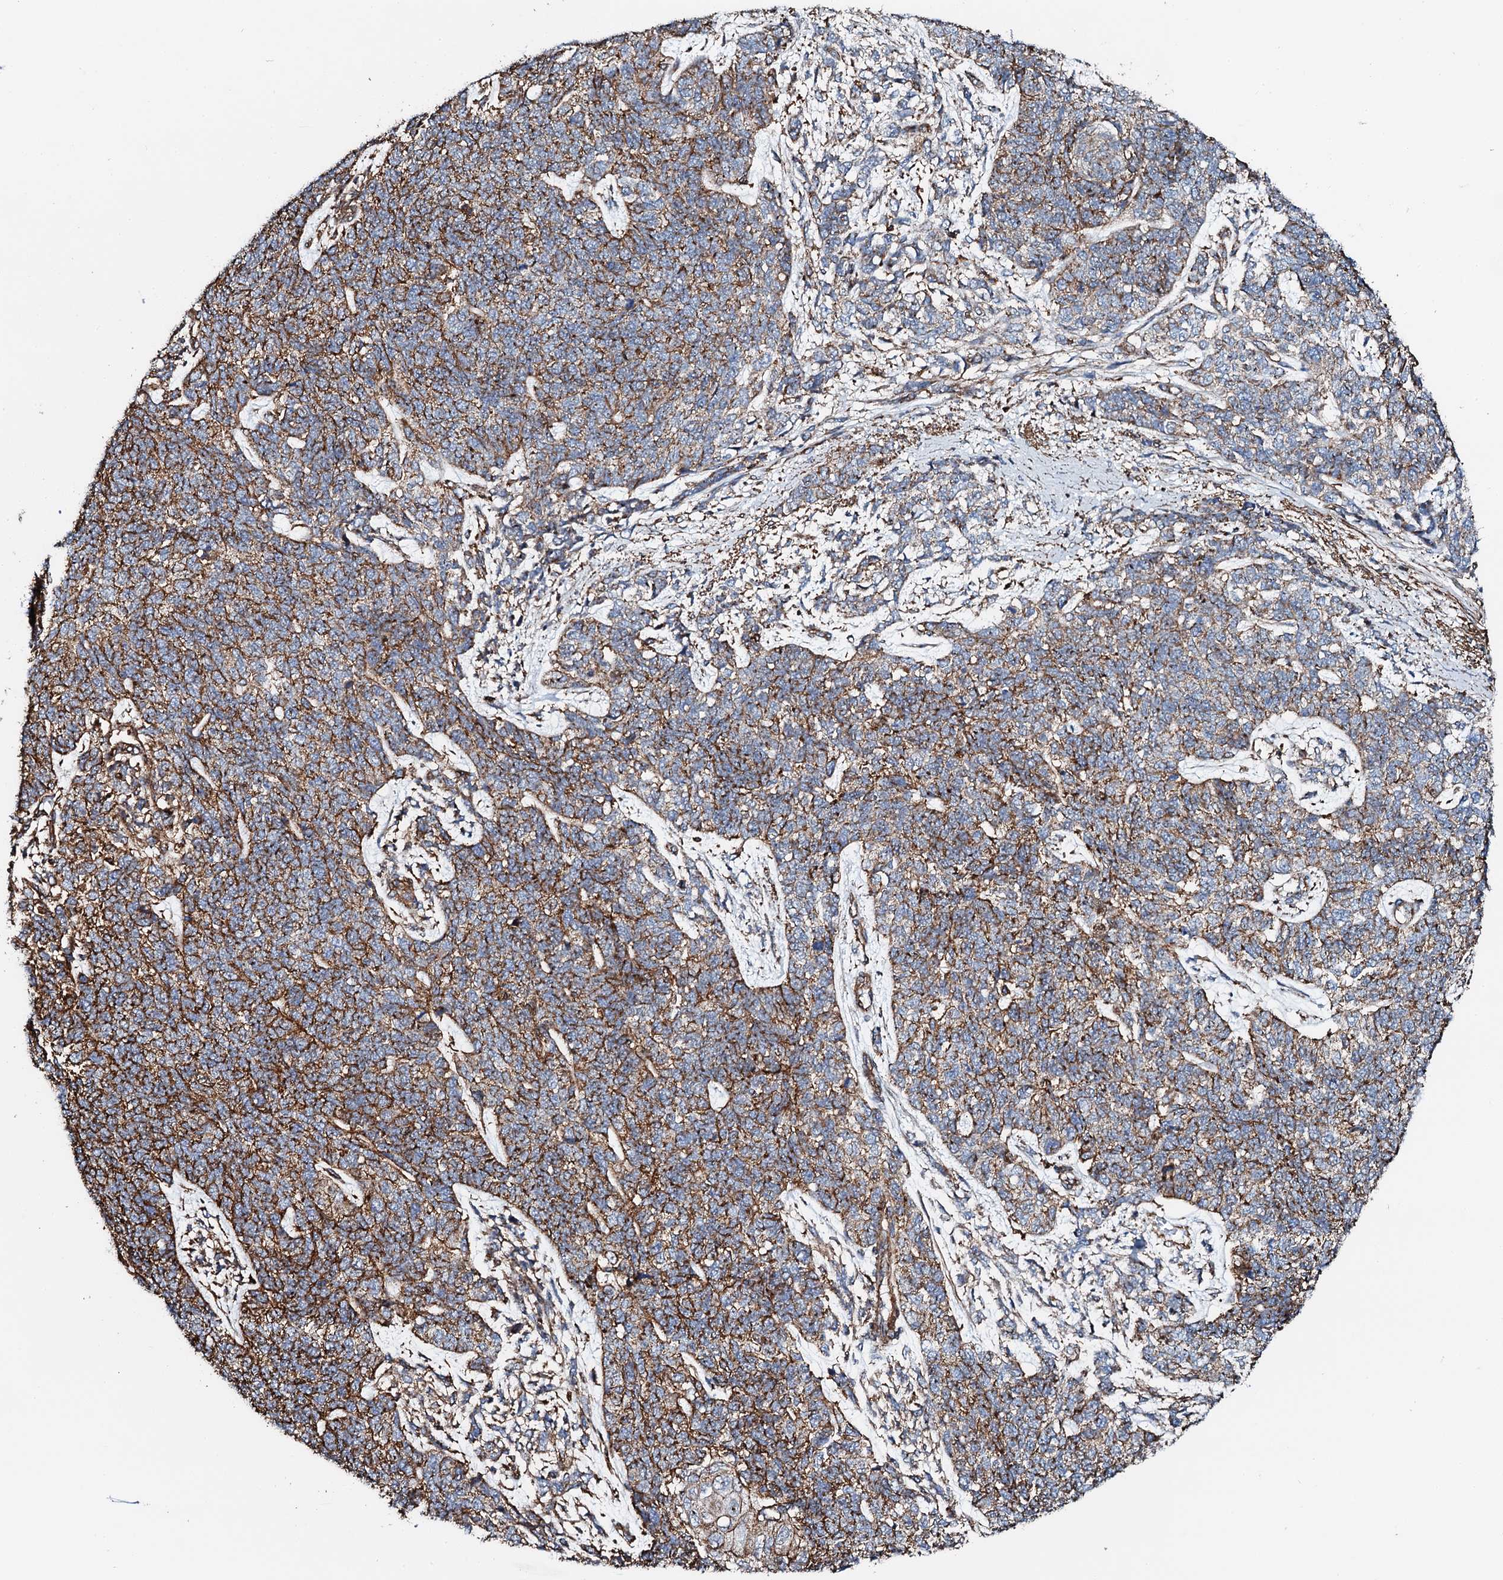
{"staining": {"intensity": "moderate", "quantity": ">75%", "location": "cytoplasmic/membranous"}, "tissue": "cervical cancer", "cell_type": "Tumor cells", "image_type": "cancer", "snomed": [{"axis": "morphology", "description": "Squamous cell carcinoma, NOS"}, {"axis": "topography", "description": "Cervix"}], "caption": "High-power microscopy captured an immunohistochemistry histopathology image of cervical squamous cell carcinoma, revealing moderate cytoplasmic/membranous expression in approximately >75% of tumor cells.", "gene": "INTS10", "patient": {"sex": "female", "age": 63}}